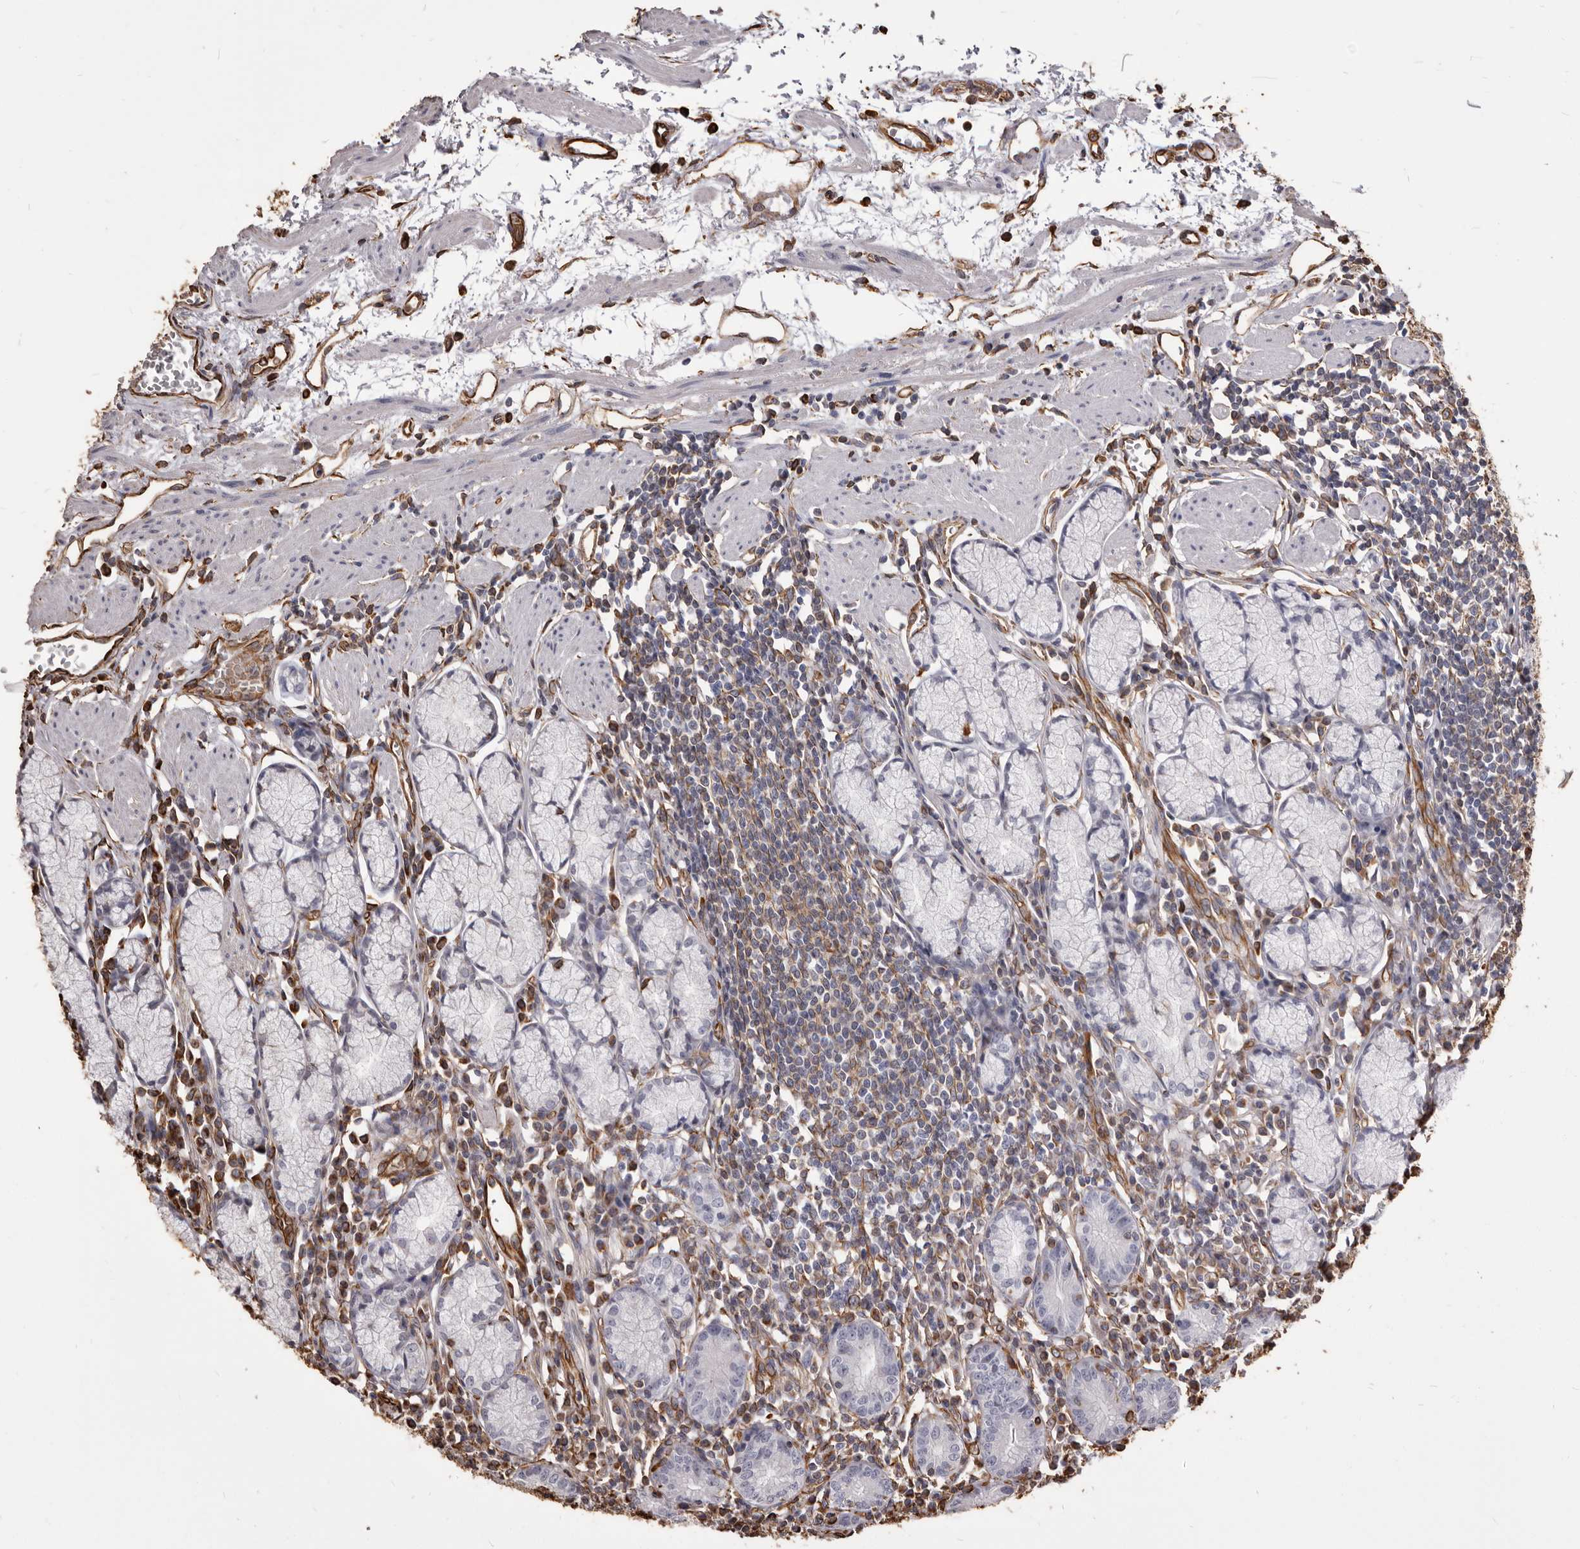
{"staining": {"intensity": "negative", "quantity": "none", "location": "none"}, "tissue": "stomach", "cell_type": "Glandular cells", "image_type": "normal", "snomed": [{"axis": "morphology", "description": "Normal tissue, NOS"}, {"axis": "topography", "description": "Stomach"}], "caption": "DAB (3,3'-diaminobenzidine) immunohistochemical staining of normal stomach demonstrates no significant expression in glandular cells.", "gene": "MTURN", "patient": {"sex": "male", "age": 55}}